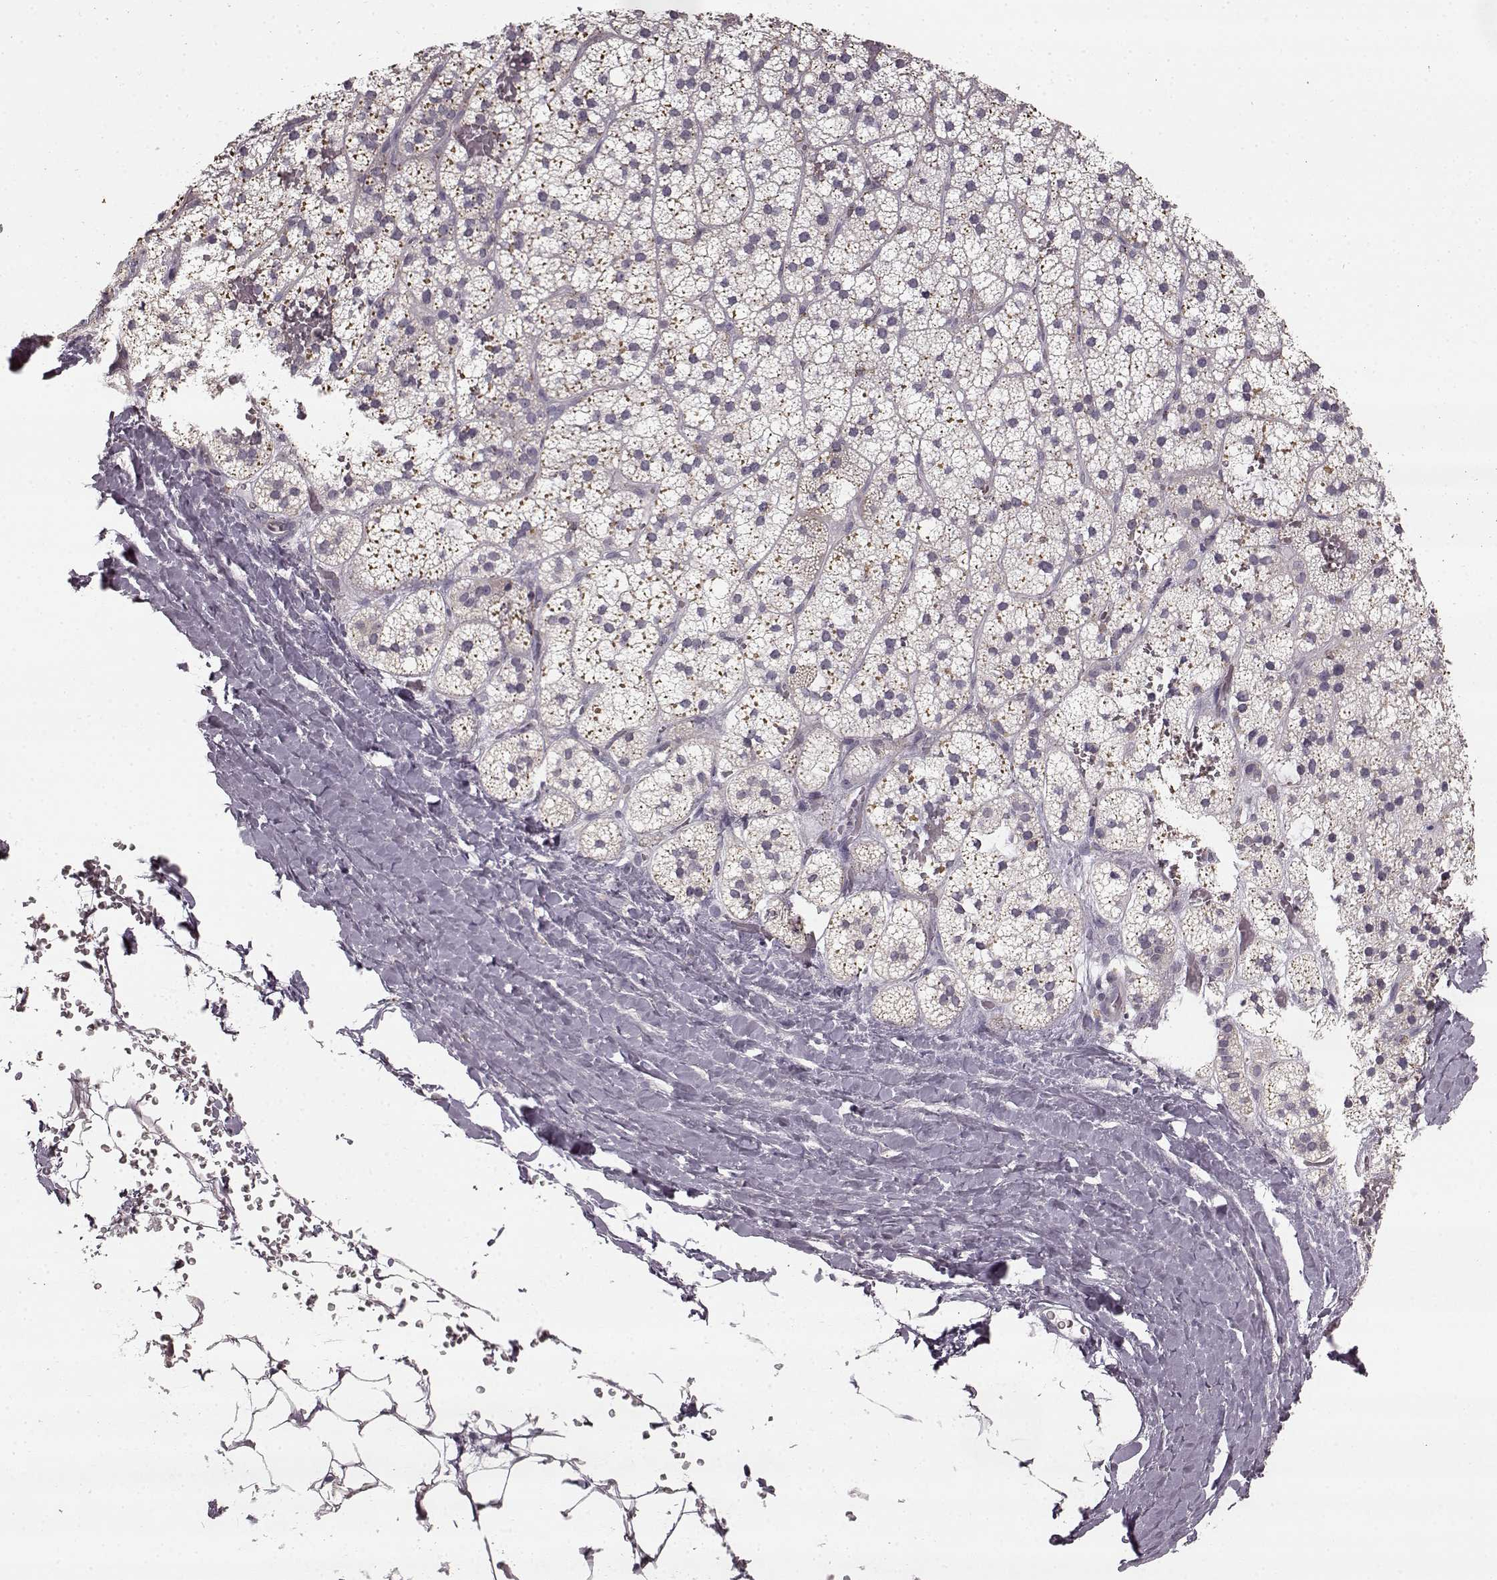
{"staining": {"intensity": "negative", "quantity": "none", "location": "none"}, "tissue": "adrenal gland", "cell_type": "Glandular cells", "image_type": "normal", "snomed": [{"axis": "morphology", "description": "Normal tissue, NOS"}, {"axis": "topography", "description": "Adrenal gland"}], "caption": "This is a histopathology image of IHC staining of normal adrenal gland, which shows no staining in glandular cells. The staining was performed using DAB (3,3'-diaminobenzidine) to visualize the protein expression in brown, while the nuclei were stained in blue with hematoxylin (Magnification: 20x).", "gene": "HMMR", "patient": {"sex": "male", "age": 53}}